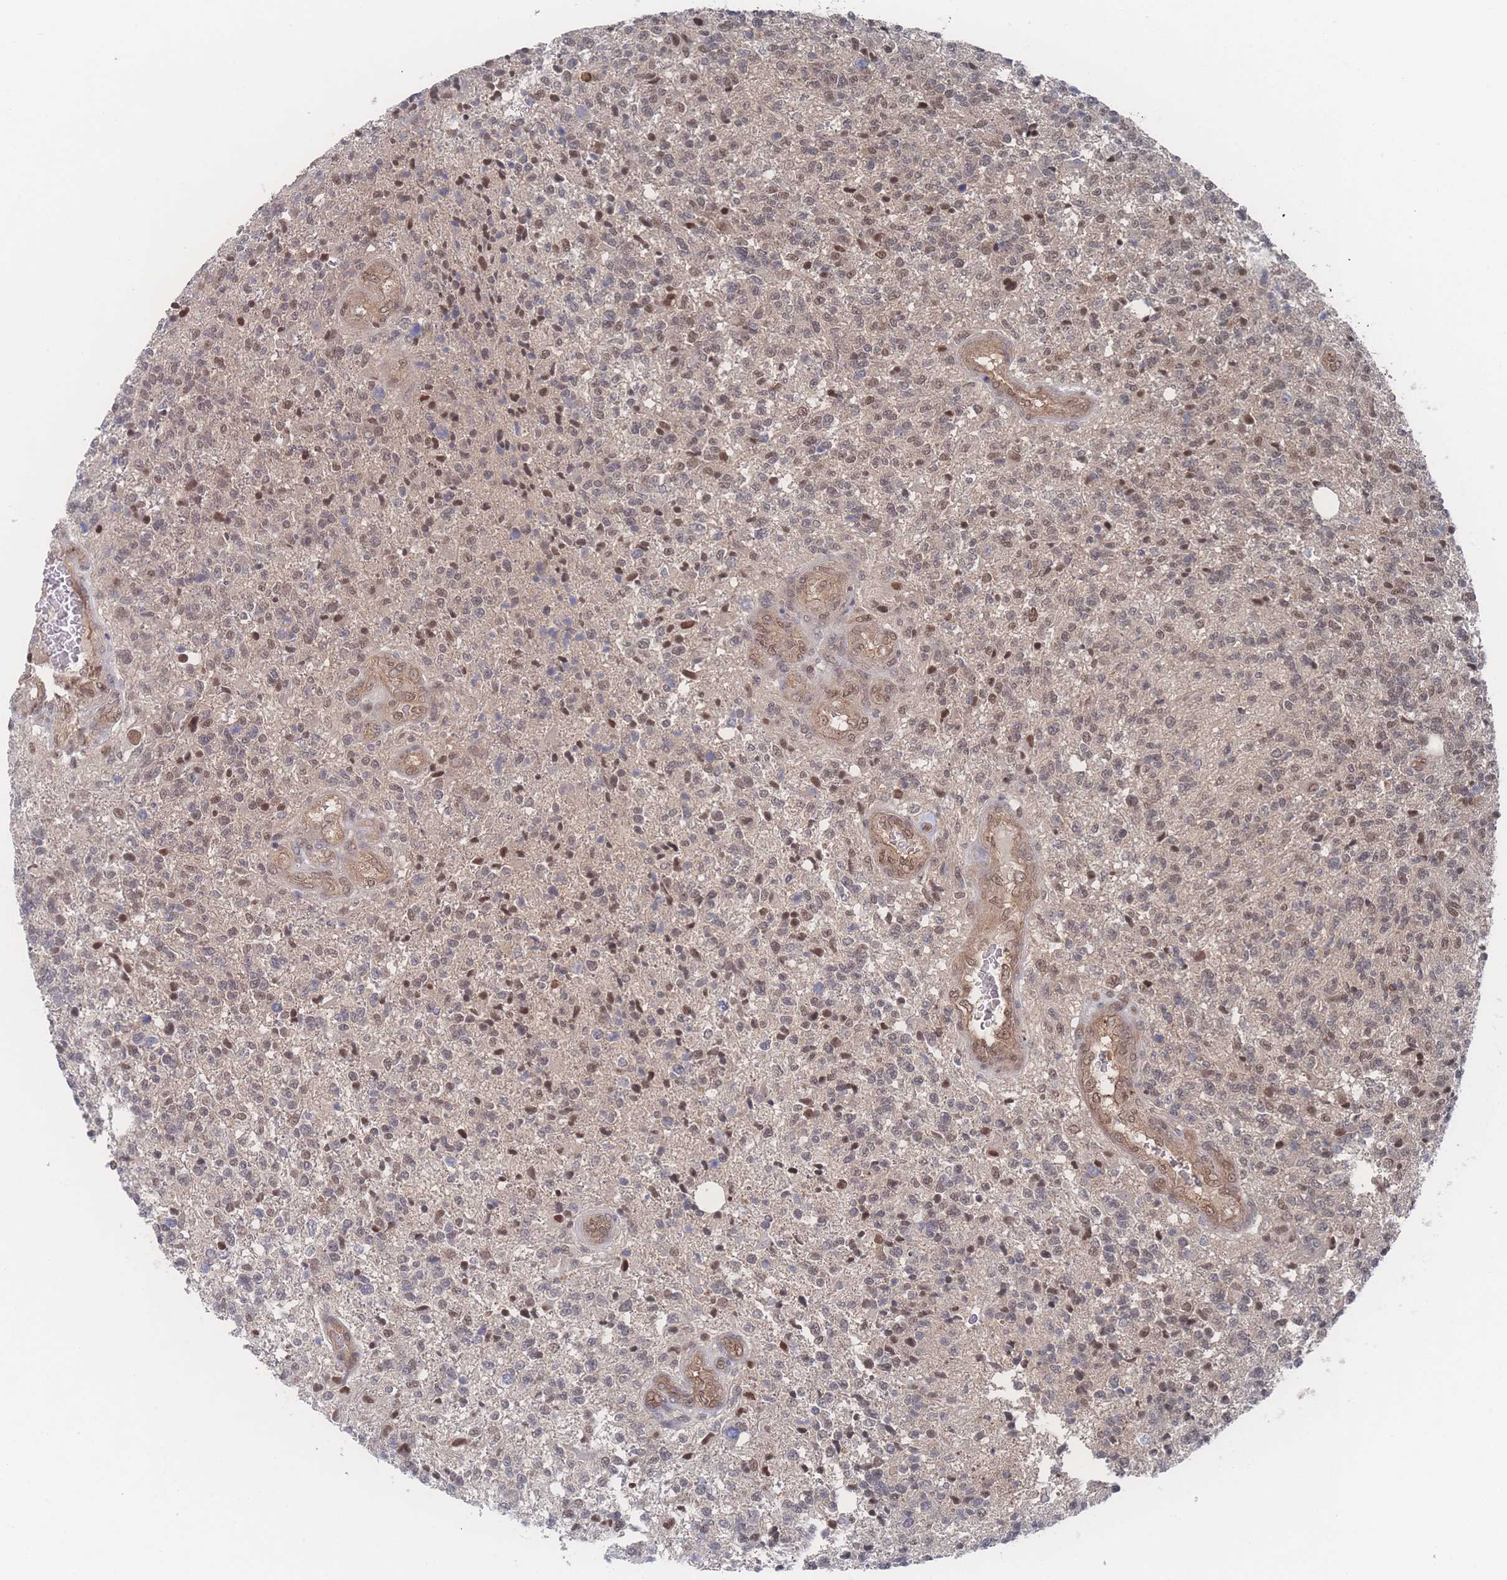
{"staining": {"intensity": "weak", "quantity": "<25%", "location": "nuclear"}, "tissue": "glioma", "cell_type": "Tumor cells", "image_type": "cancer", "snomed": [{"axis": "morphology", "description": "Glioma, malignant, High grade"}, {"axis": "topography", "description": "Brain"}], "caption": "High power microscopy histopathology image of an immunohistochemistry (IHC) image of malignant glioma (high-grade), revealing no significant expression in tumor cells.", "gene": "PSMA1", "patient": {"sex": "male", "age": 56}}